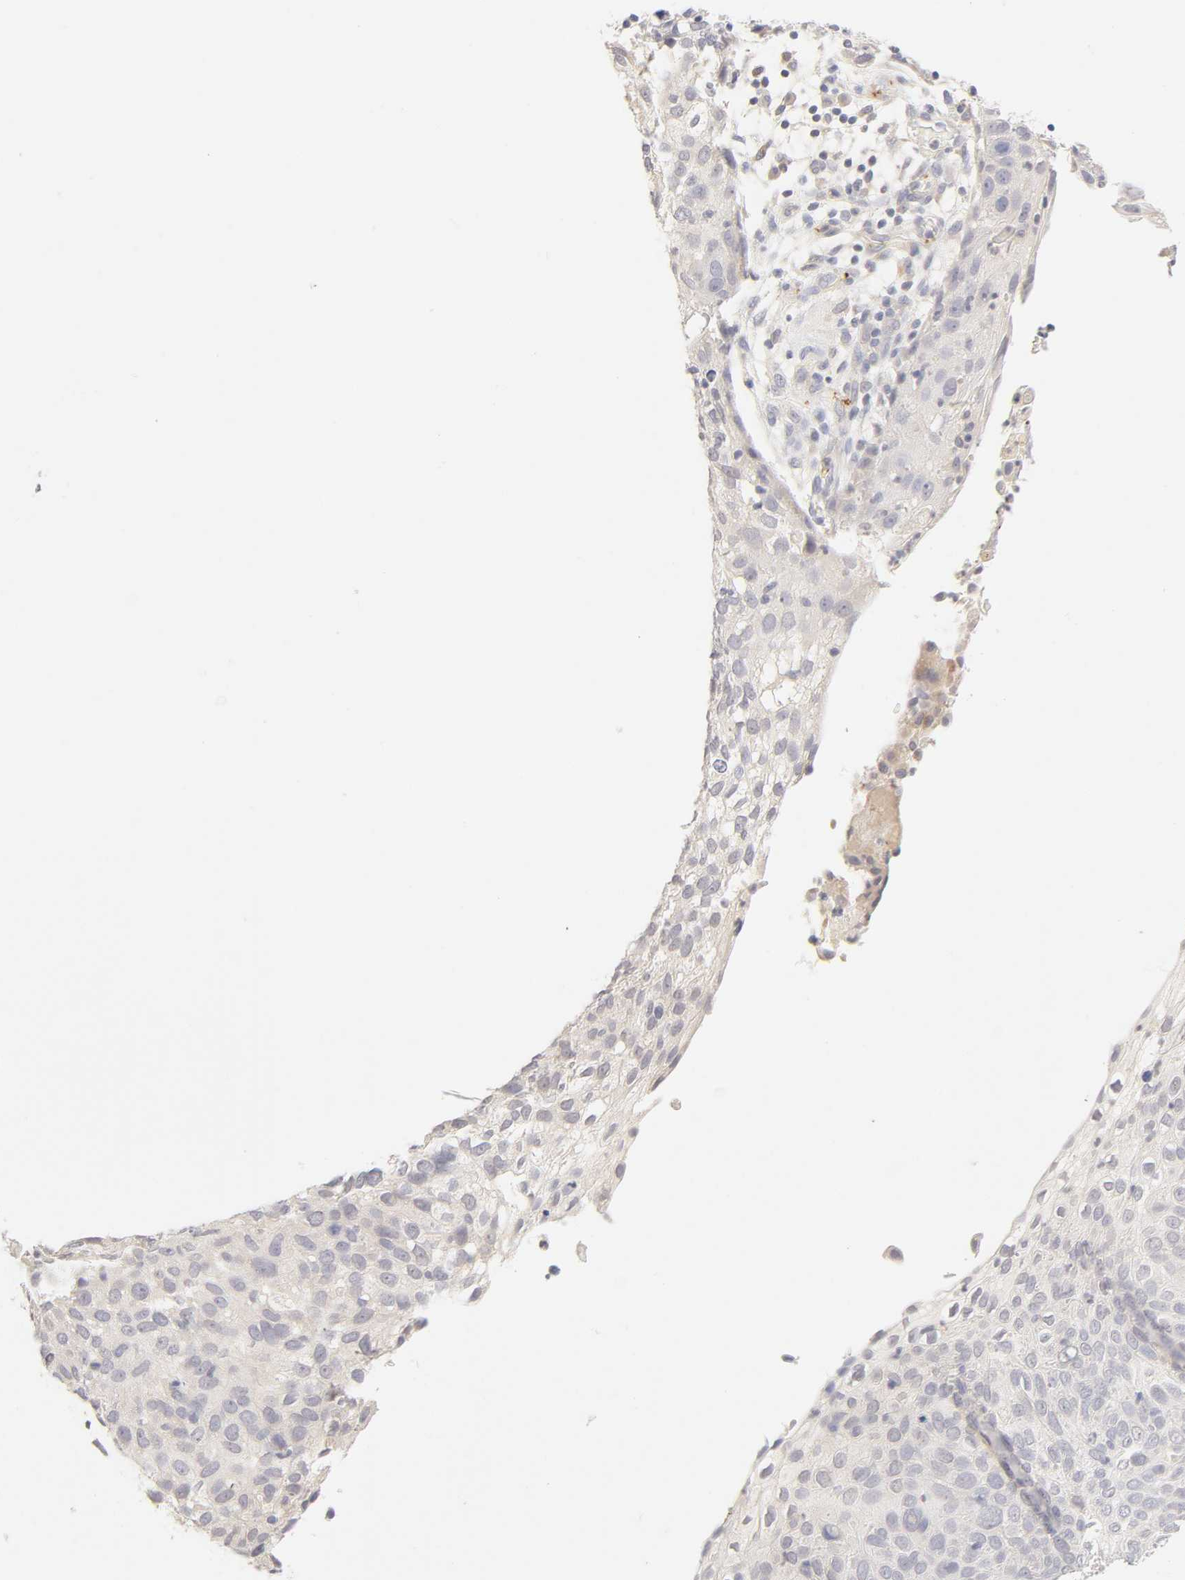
{"staining": {"intensity": "negative", "quantity": "none", "location": "none"}, "tissue": "skin cancer", "cell_type": "Tumor cells", "image_type": "cancer", "snomed": [{"axis": "morphology", "description": "Squamous cell carcinoma, NOS"}, {"axis": "topography", "description": "Skin"}], "caption": "Immunohistochemical staining of skin cancer exhibits no significant positivity in tumor cells.", "gene": "CYP4B1", "patient": {"sex": "male", "age": 87}}